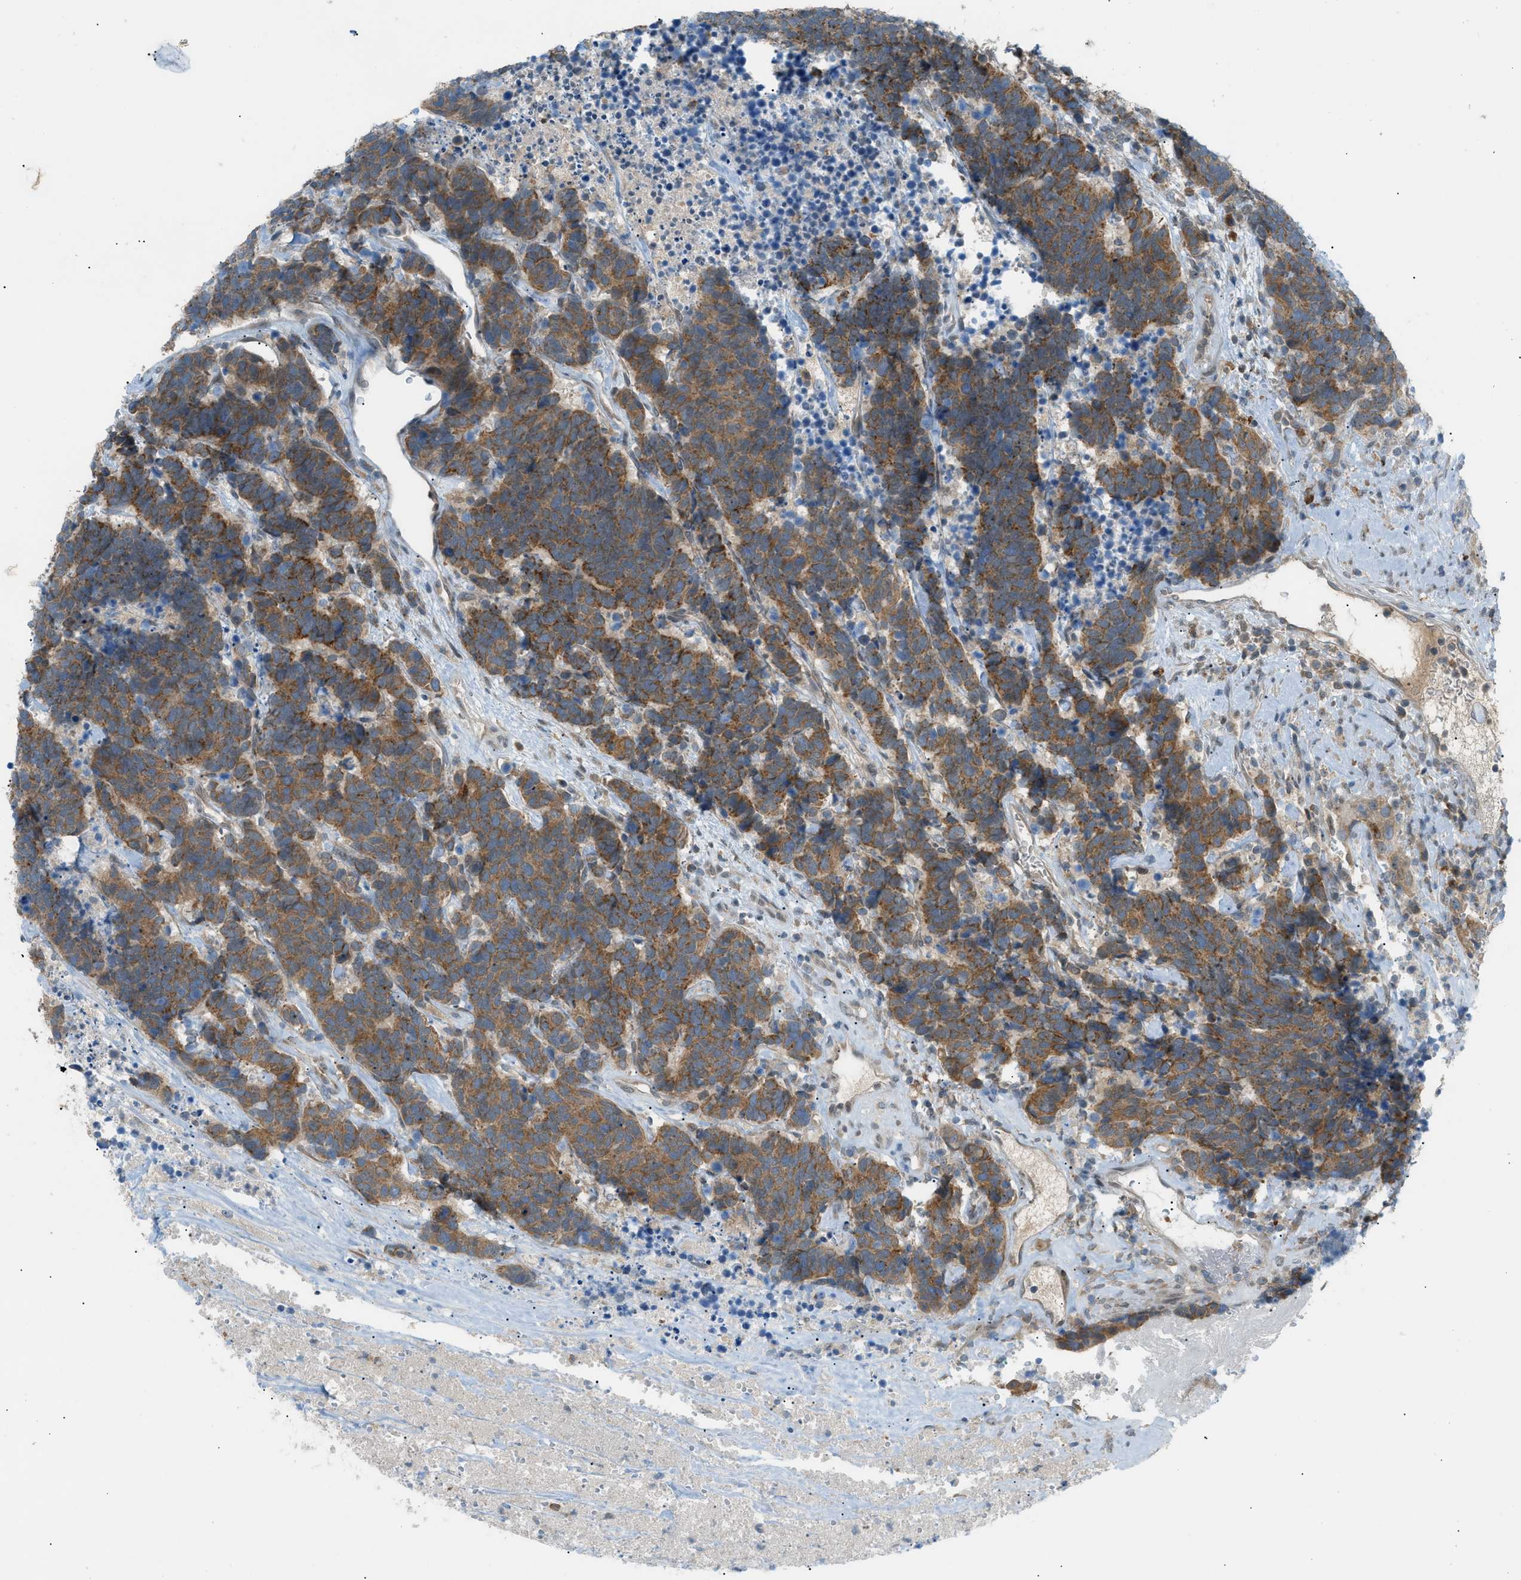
{"staining": {"intensity": "moderate", "quantity": ">75%", "location": "cytoplasmic/membranous"}, "tissue": "carcinoid", "cell_type": "Tumor cells", "image_type": "cancer", "snomed": [{"axis": "morphology", "description": "Carcinoma, NOS"}, {"axis": "morphology", "description": "Carcinoid, malignant, NOS"}, {"axis": "topography", "description": "Urinary bladder"}], "caption": "Immunohistochemical staining of carcinoid (malignant) demonstrates medium levels of moderate cytoplasmic/membranous positivity in approximately >75% of tumor cells.", "gene": "DYRK1A", "patient": {"sex": "male", "age": 57}}